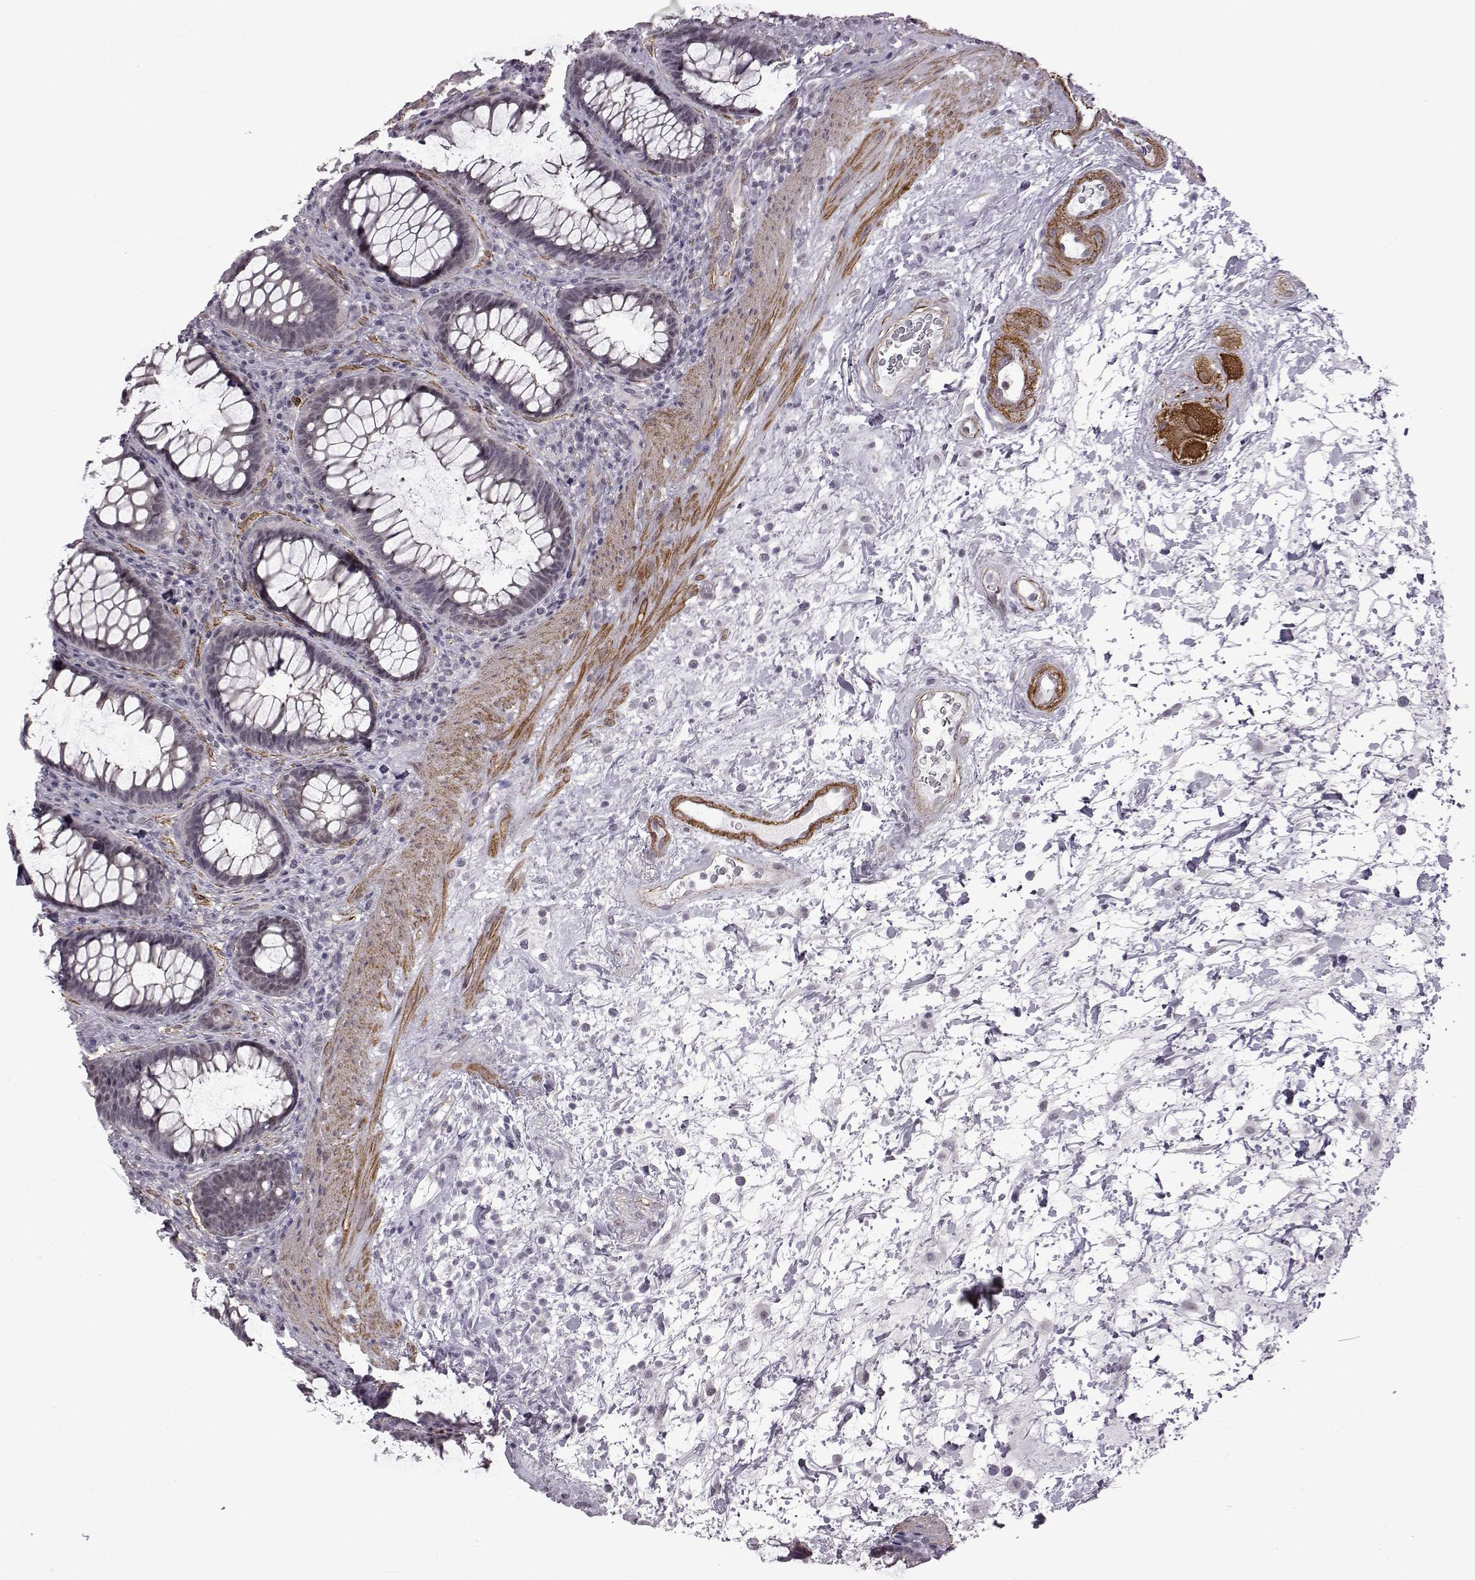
{"staining": {"intensity": "negative", "quantity": "none", "location": "none"}, "tissue": "rectum", "cell_type": "Glandular cells", "image_type": "normal", "snomed": [{"axis": "morphology", "description": "Normal tissue, NOS"}, {"axis": "topography", "description": "Rectum"}], "caption": "A photomicrograph of human rectum is negative for staining in glandular cells. (DAB immunohistochemistry (IHC) with hematoxylin counter stain).", "gene": "SYNPO2", "patient": {"sex": "male", "age": 72}}